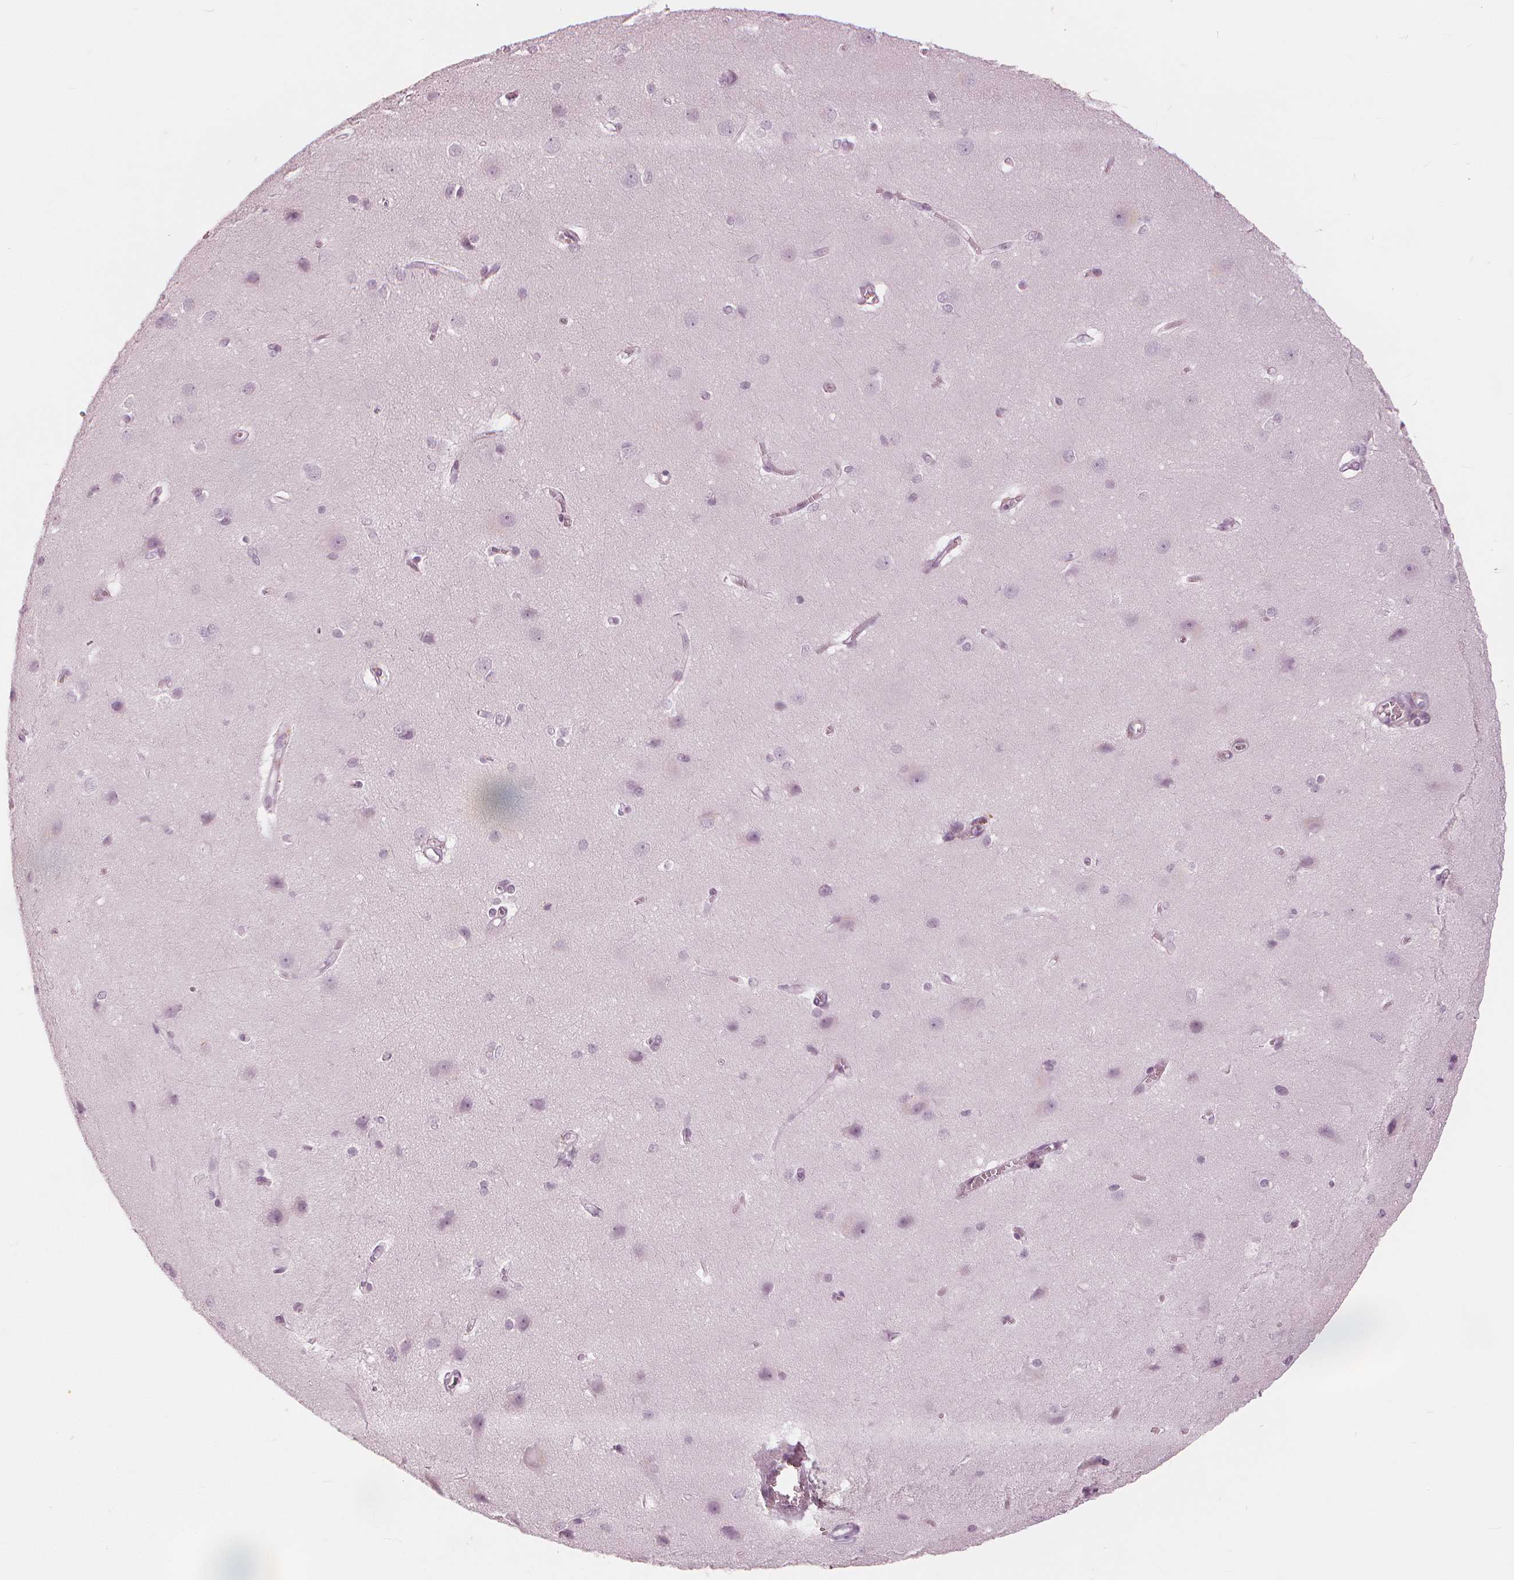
{"staining": {"intensity": "weak", "quantity": "<25%", "location": "cytoplasmic/membranous"}, "tissue": "cerebral cortex", "cell_type": "Endothelial cells", "image_type": "normal", "snomed": [{"axis": "morphology", "description": "Normal tissue, NOS"}, {"axis": "topography", "description": "Cerebral cortex"}], "caption": "Endothelial cells show no significant positivity in benign cerebral cortex. Brightfield microscopy of immunohistochemistry (IHC) stained with DAB (3,3'-diaminobenzidine) (brown) and hematoxylin (blue), captured at high magnification.", "gene": "PAEP", "patient": {"sex": "male", "age": 37}}